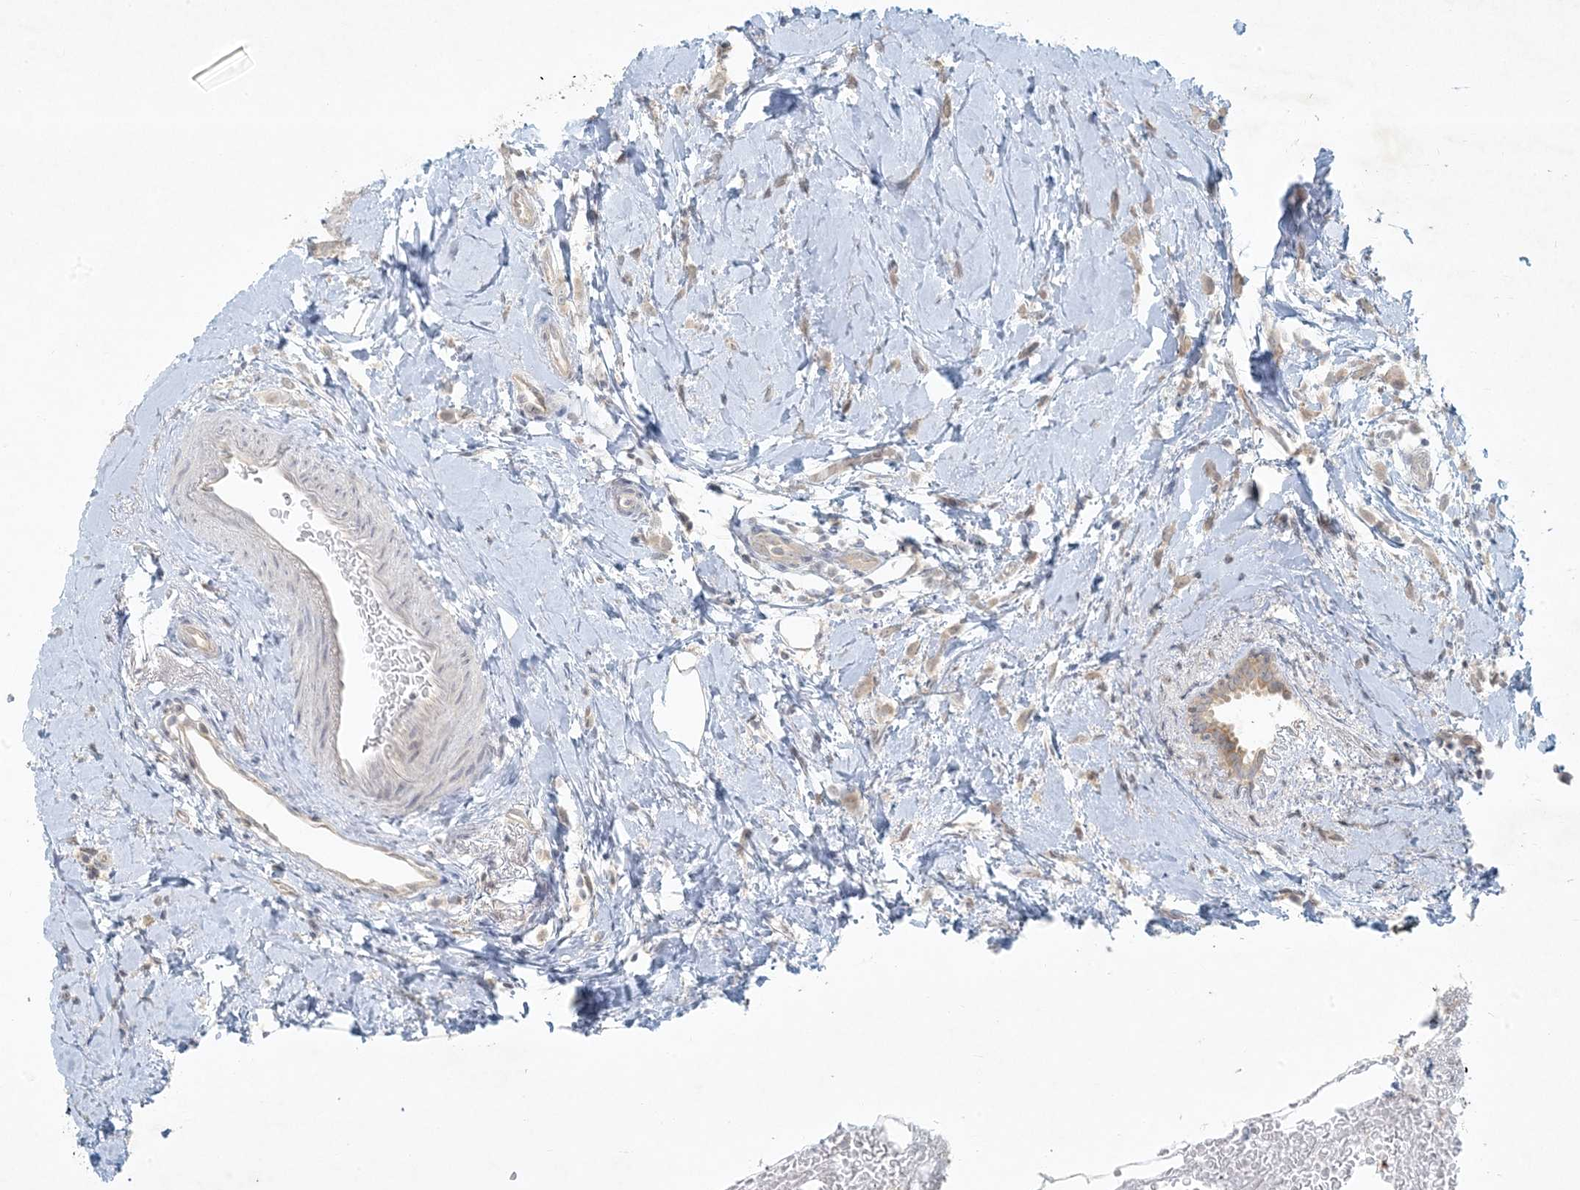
{"staining": {"intensity": "weak", "quantity": ">75%", "location": "cytoplasmic/membranous"}, "tissue": "breast cancer", "cell_type": "Tumor cells", "image_type": "cancer", "snomed": [{"axis": "morphology", "description": "Lobular carcinoma"}, {"axis": "topography", "description": "Breast"}], "caption": "This histopathology image reveals breast cancer stained with immunohistochemistry (IHC) to label a protein in brown. The cytoplasmic/membranous of tumor cells show weak positivity for the protein. Nuclei are counter-stained blue.", "gene": "BCORL1", "patient": {"sex": "female", "age": 47}}